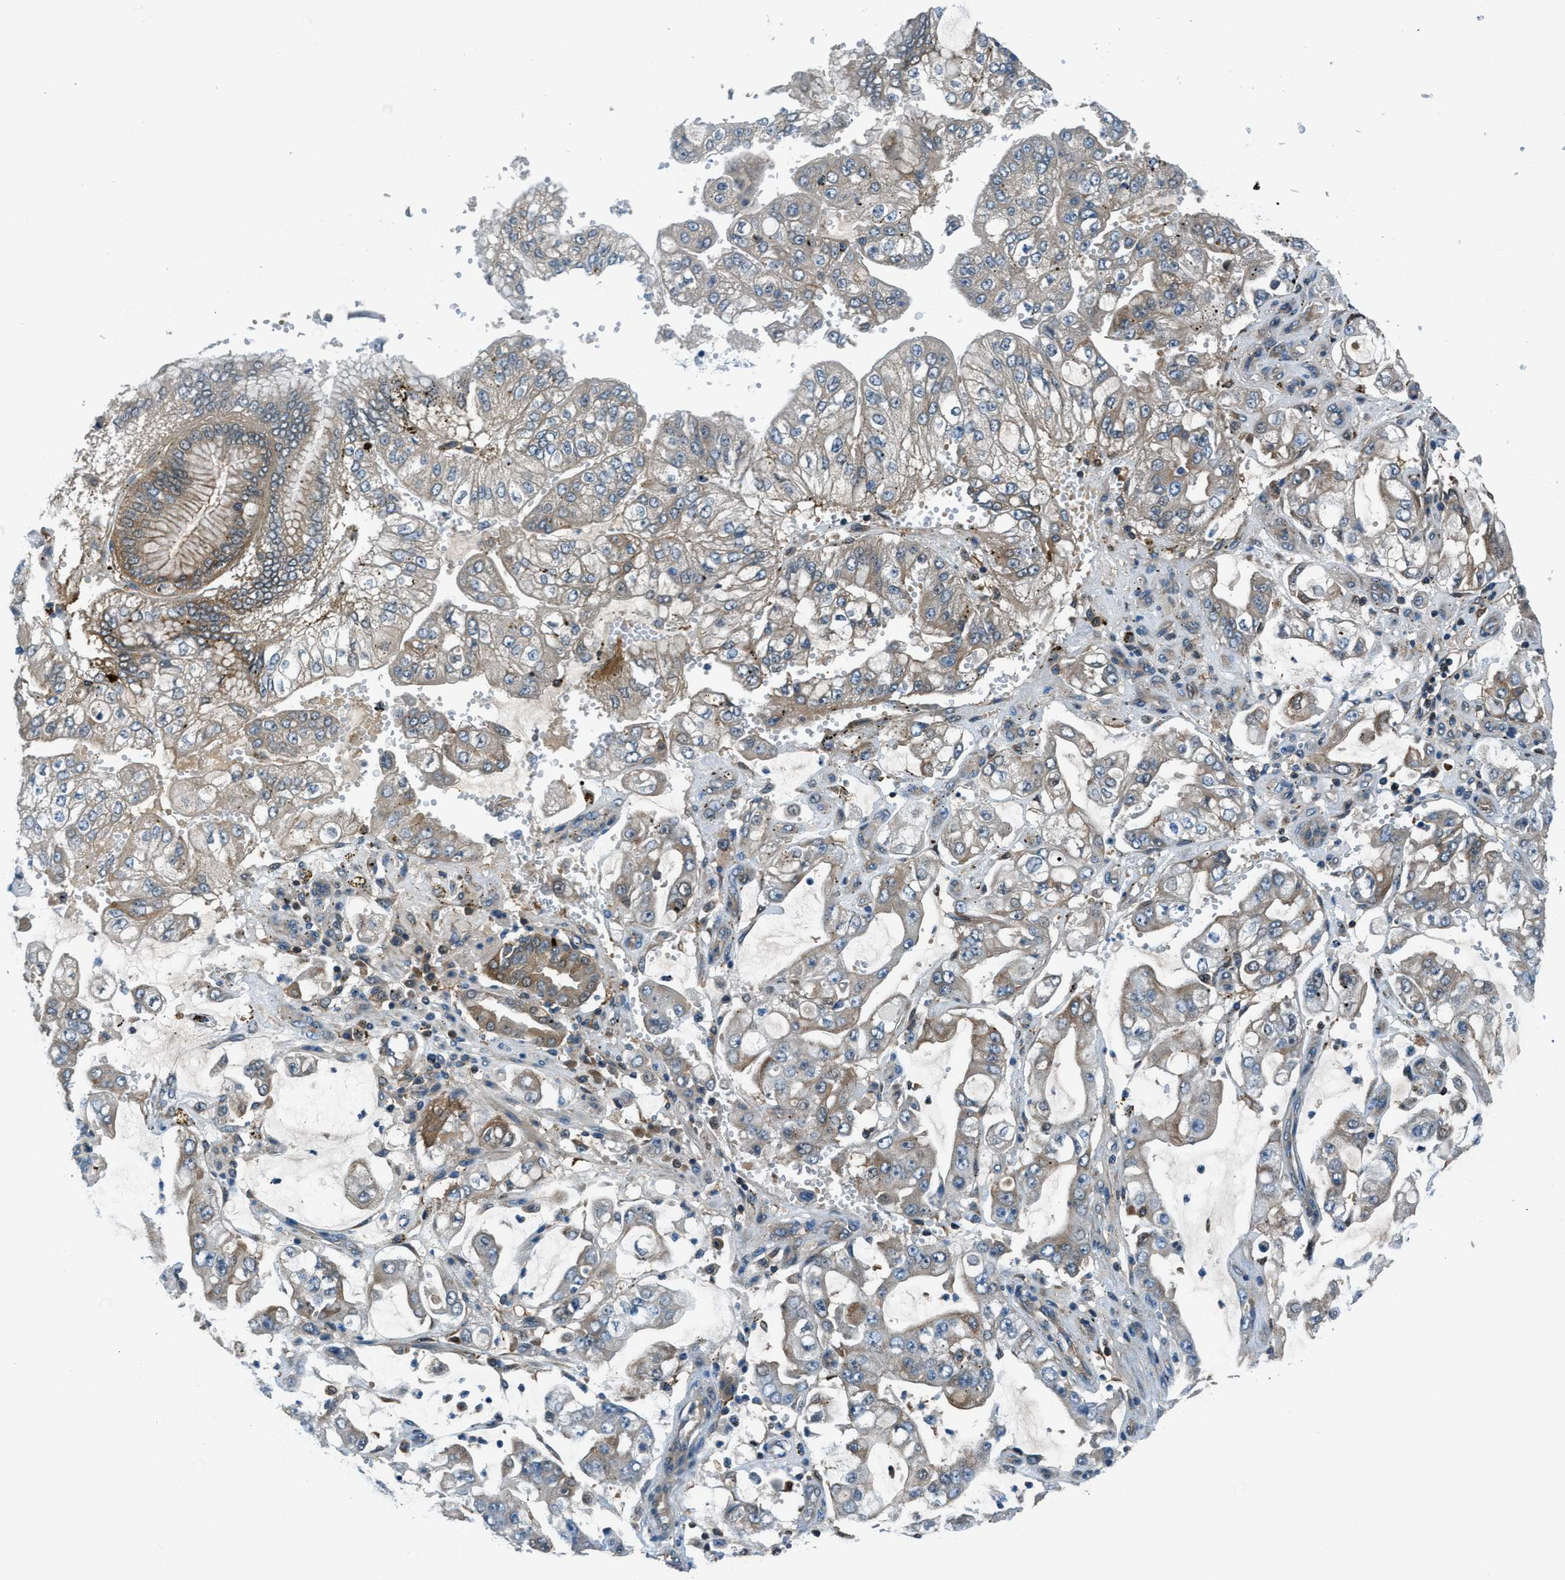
{"staining": {"intensity": "moderate", "quantity": "<25%", "location": "cytoplasmic/membranous"}, "tissue": "stomach cancer", "cell_type": "Tumor cells", "image_type": "cancer", "snomed": [{"axis": "morphology", "description": "Adenocarcinoma, NOS"}, {"axis": "topography", "description": "Stomach"}], "caption": "Protein expression analysis of human stomach cancer reveals moderate cytoplasmic/membranous positivity in approximately <25% of tumor cells.", "gene": "HEBP2", "patient": {"sex": "male", "age": 76}}